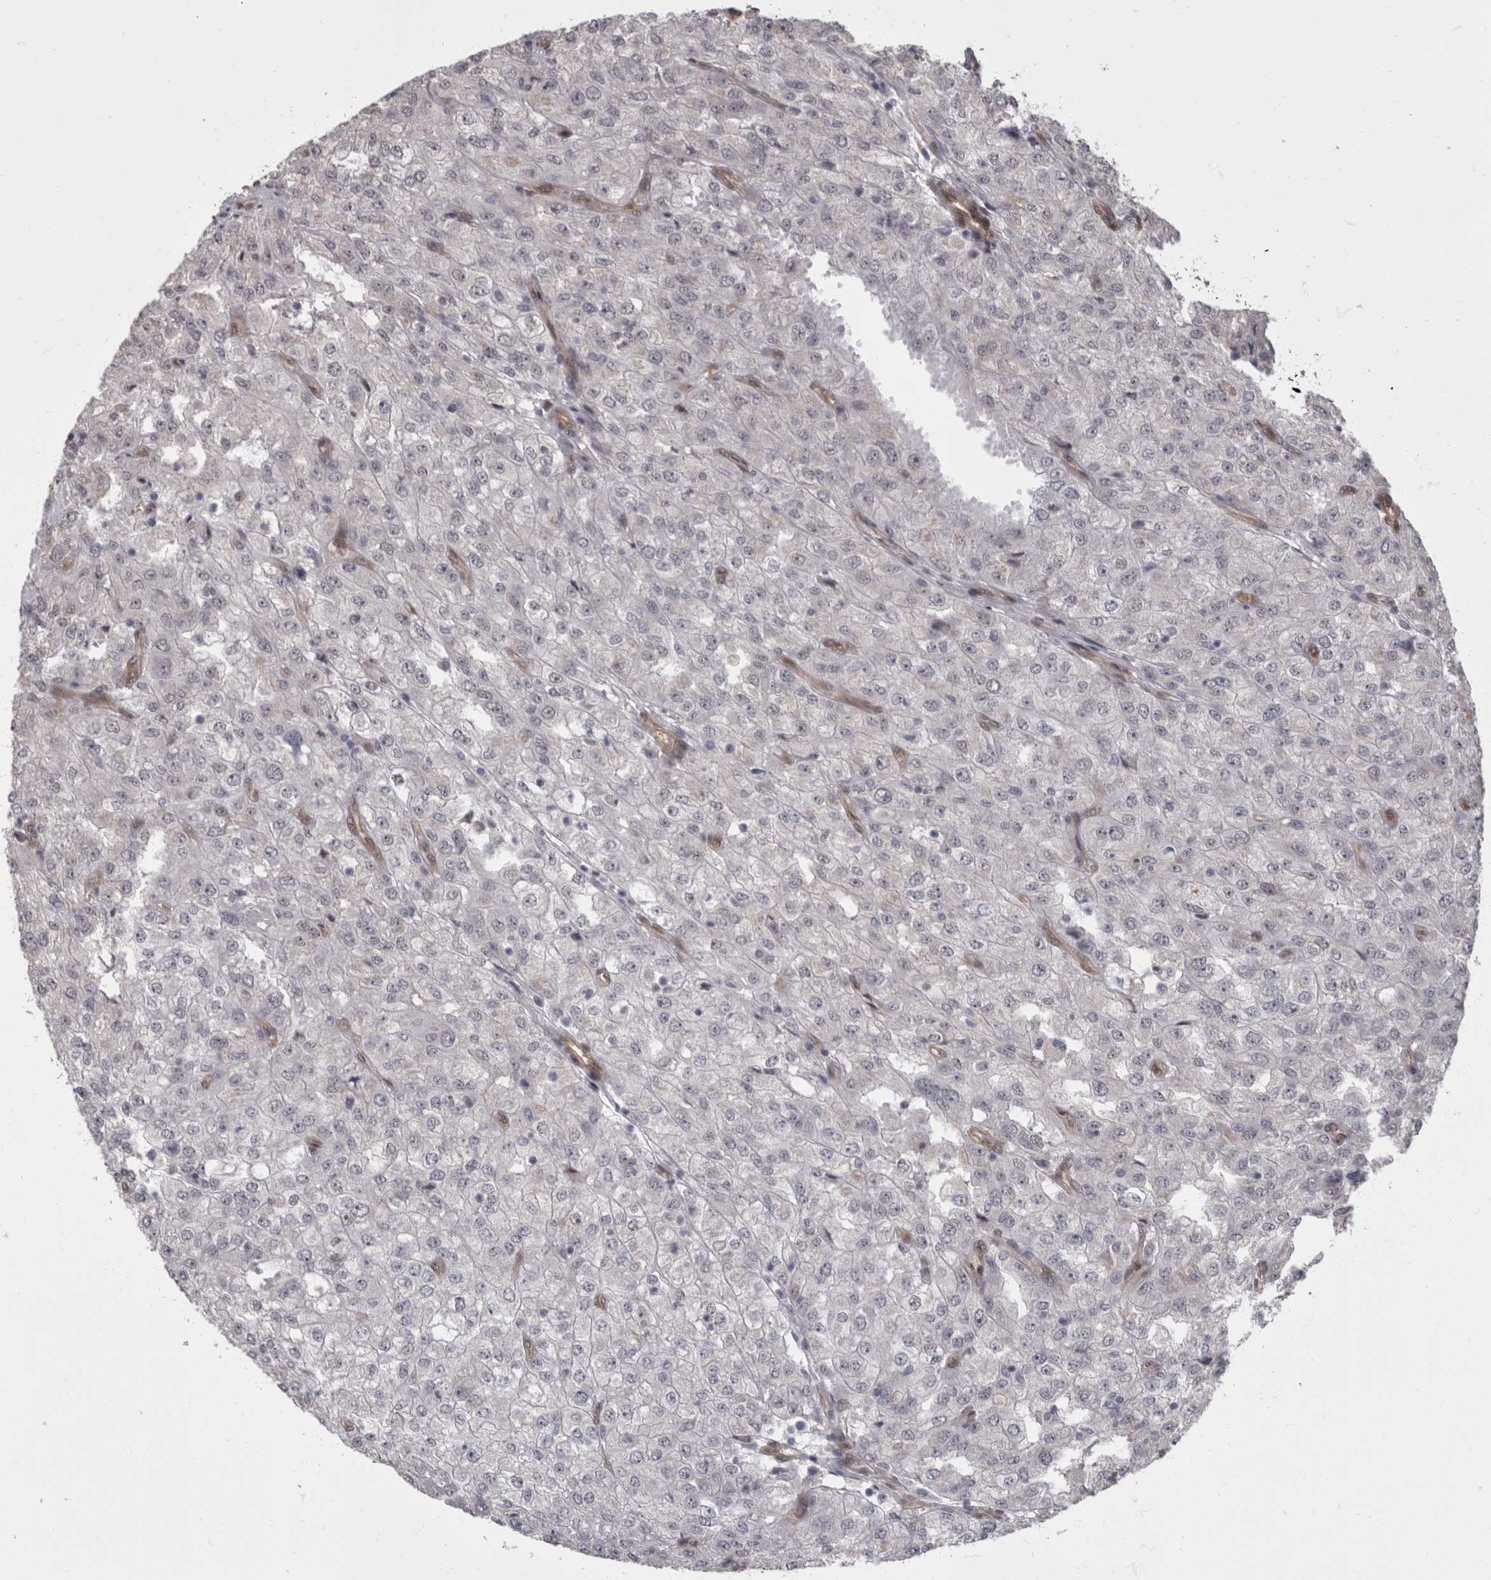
{"staining": {"intensity": "negative", "quantity": "none", "location": "none"}, "tissue": "renal cancer", "cell_type": "Tumor cells", "image_type": "cancer", "snomed": [{"axis": "morphology", "description": "Adenocarcinoma, NOS"}, {"axis": "topography", "description": "Kidney"}], "caption": "Tumor cells show no significant protein expression in renal cancer.", "gene": "AKT3", "patient": {"sex": "female", "age": 54}}